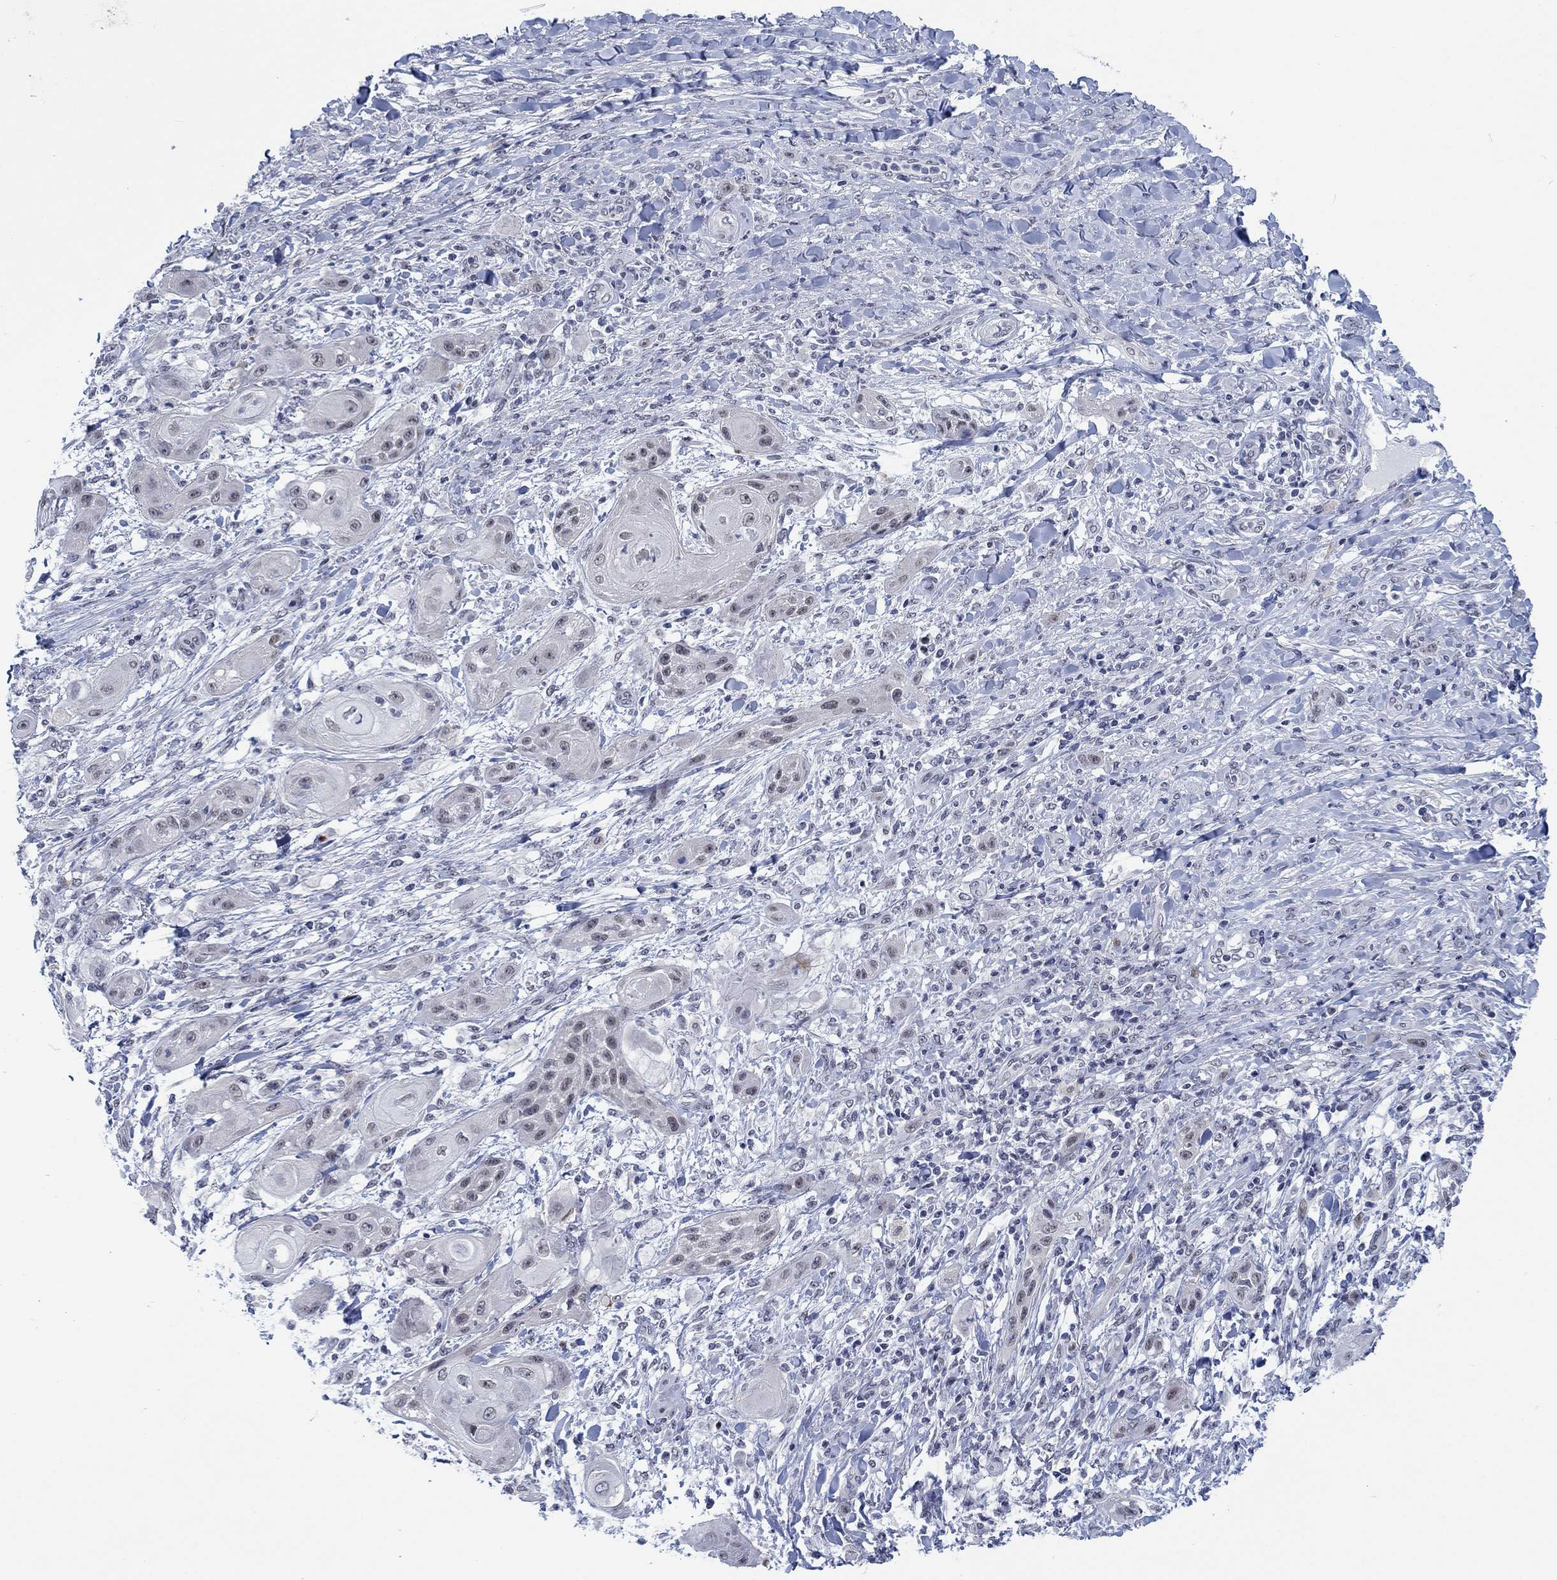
{"staining": {"intensity": "negative", "quantity": "none", "location": "none"}, "tissue": "skin cancer", "cell_type": "Tumor cells", "image_type": "cancer", "snomed": [{"axis": "morphology", "description": "Squamous cell carcinoma, NOS"}, {"axis": "topography", "description": "Skin"}], "caption": "An immunohistochemistry photomicrograph of skin cancer is shown. There is no staining in tumor cells of skin cancer. (DAB (3,3'-diaminobenzidine) IHC, high magnification).", "gene": "NEU3", "patient": {"sex": "male", "age": 62}}